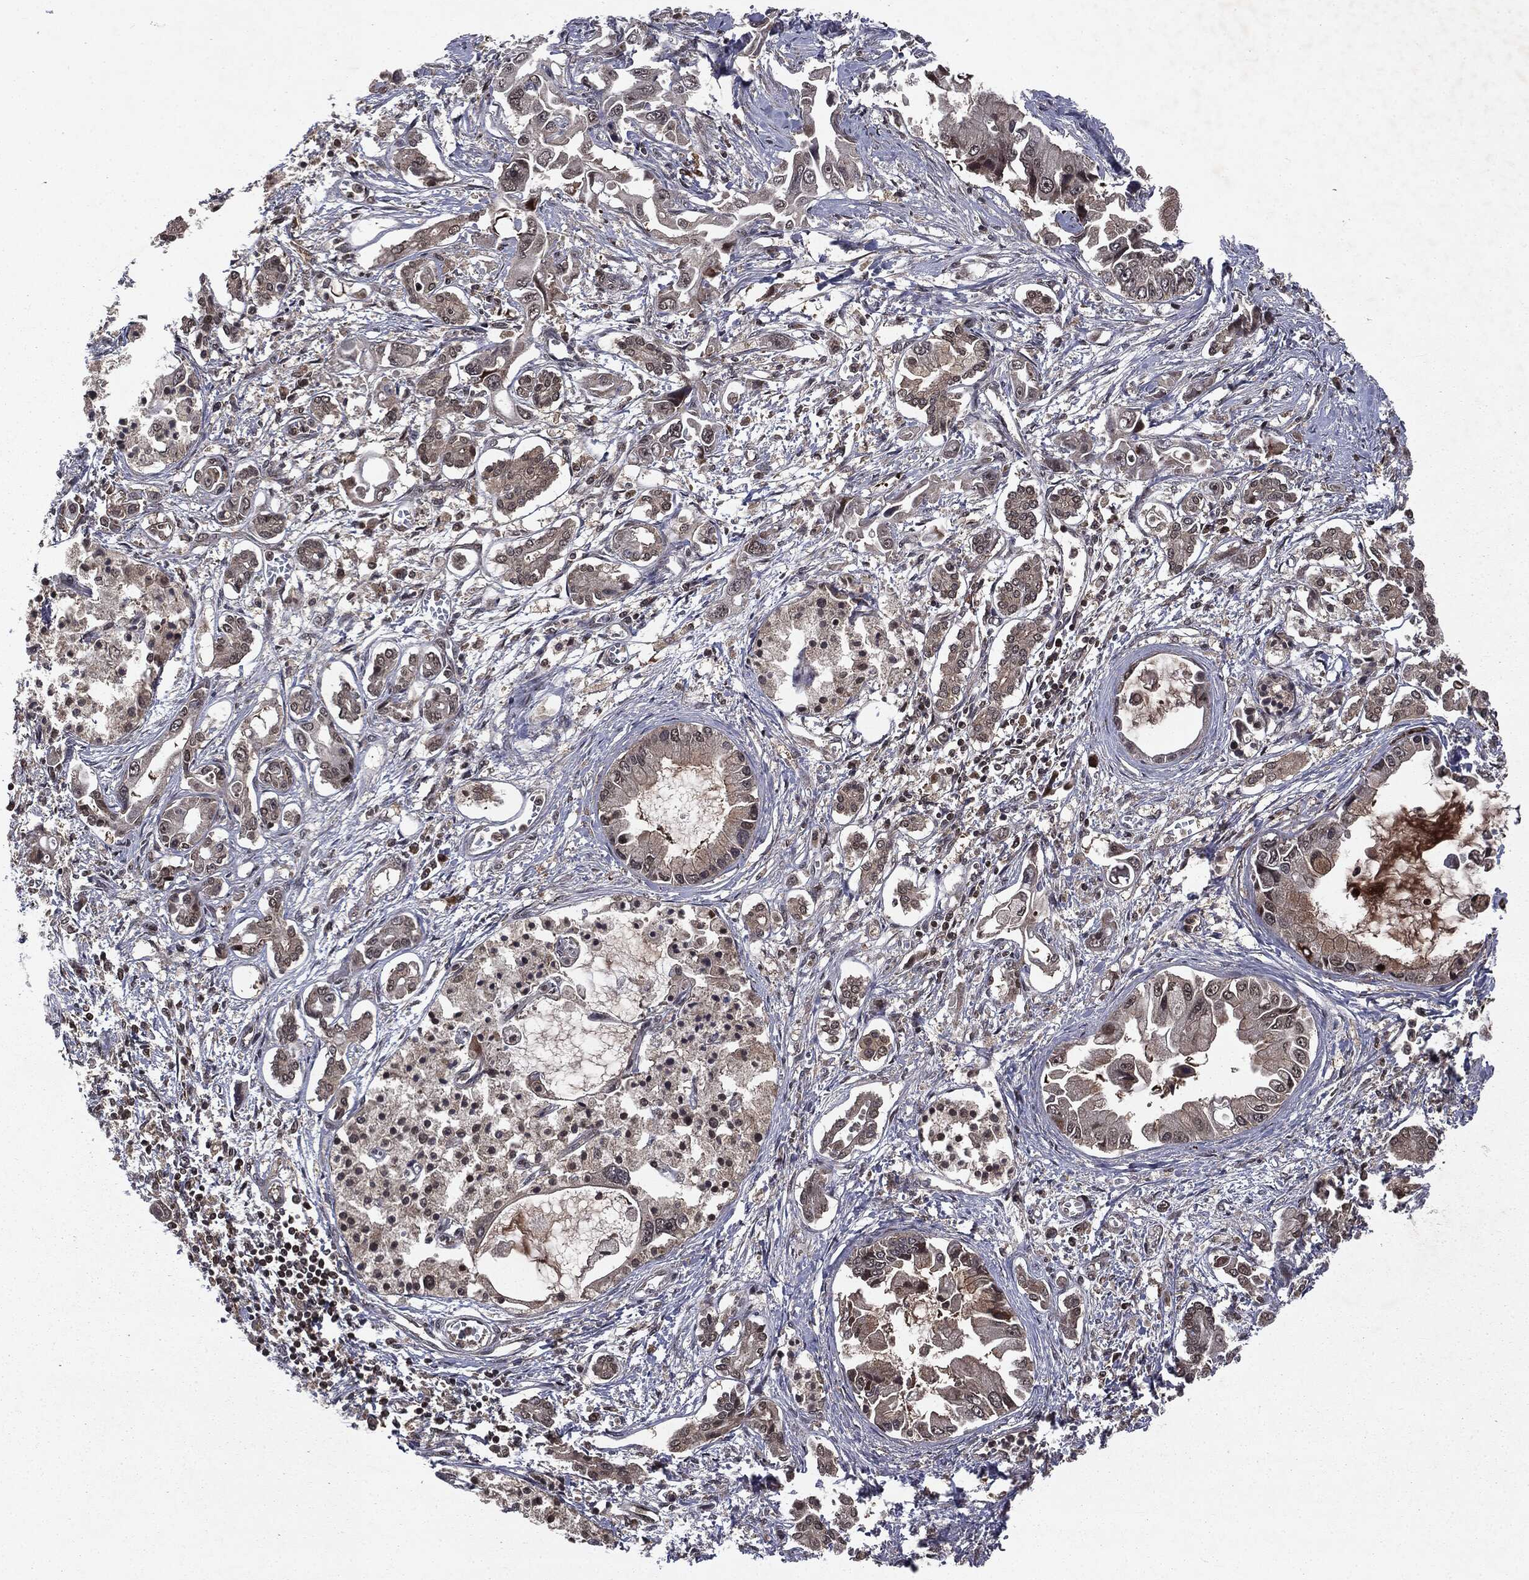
{"staining": {"intensity": "weak", "quantity": "<25%", "location": "cytoplasmic/membranous"}, "tissue": "pancreatic cancer", "cell_type": "Tumor cells", "image_type": "cancer", "snomed": [{"axis": "morphology", "description": "Adenocarcinoma, NOS"}, {"axis": "topography", "description": "Pancreas"}], "caption": "A photomicrograph of human pancreatic cancer is negative for staining in tumor cells.", "gene": "STAU2", "patient": {"sex": "male", "age": 84}}